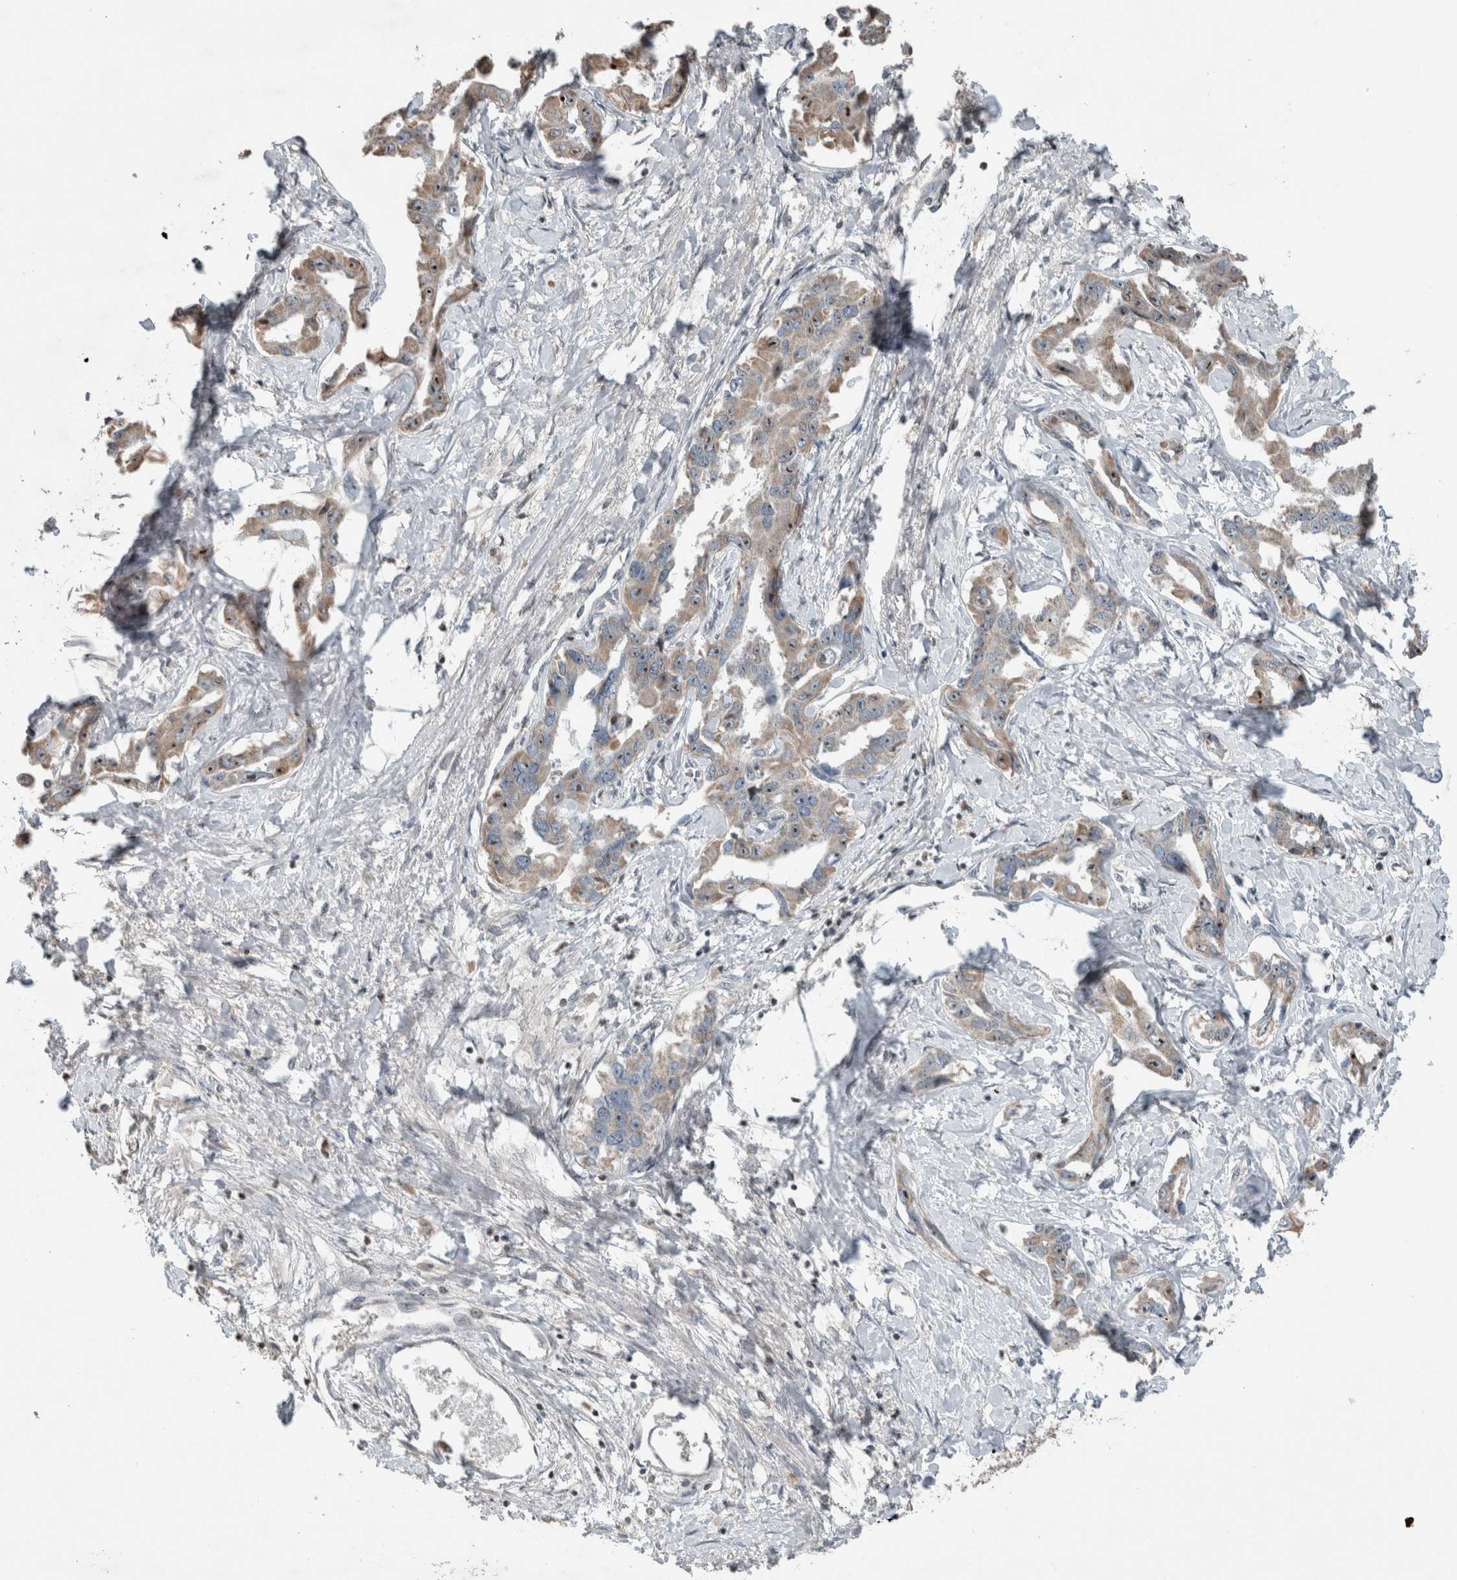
{"staining": {"intensity": "moderate", "quantity": "<25%", "location": "cytoplasmic/membranous,nuclear"}, "tissue": "liver cancer", "cell_type": "Tumor cells", "image_type": "cancer", "snomed": [{"axis": "morphology", "description": "Cholangiocarcinoma"}, {"axis": "topography", "description": "Liver"}], "caption": "Moderate cytoplasmic/membranous and nuclear positivity for a protein is present in about <25% of tumor cells of liver cancer (cholangiocarcinoma) using immunohistochemistry.", "gene": "RPF1", "patient": {"sex": "male", "age": 59}}